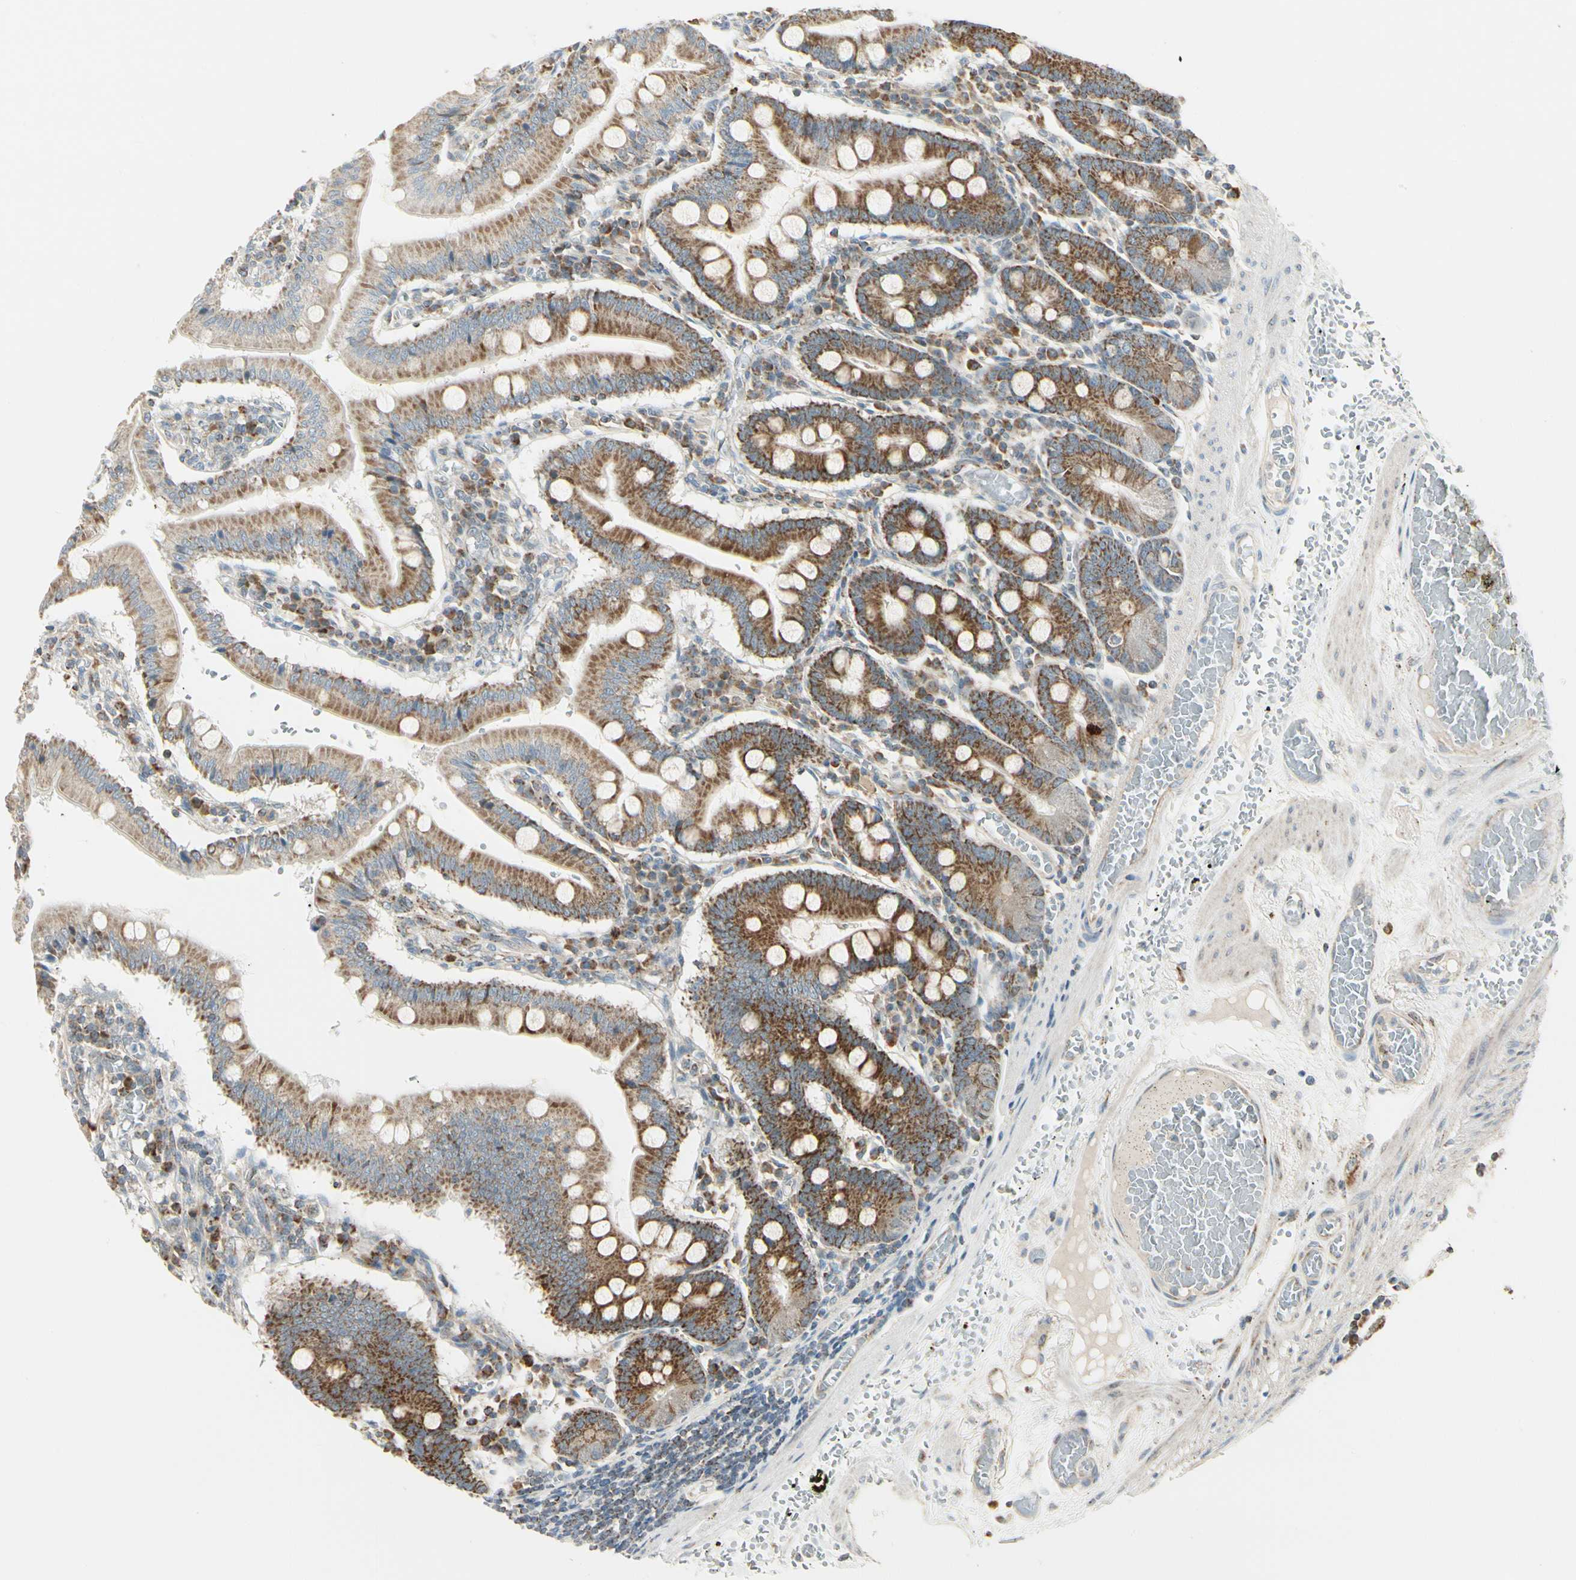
{"staining": {"intensity": "moderate", "quantity": ">75%", "location": "cytoplasmic/membranous"}, "tissue": "small intestine", "cell_type": "Glandular cells", "image_type": "normal", "snomed": [{"axis": "morphology", "description": "Normal tissue, NOS"}, {"axis": "topography", "description": "Small intestine"}], "caption": "Immunohistochemistry (IHC) photomicrograph of benign human small intestine stained for a protein (brown), which reveals medium levels of moderate cytoplasmic/membranous staining in approximately >75% of glandular cells.", "gene": "ANKS6", "patient": {"sex": "male", "age": 71}}